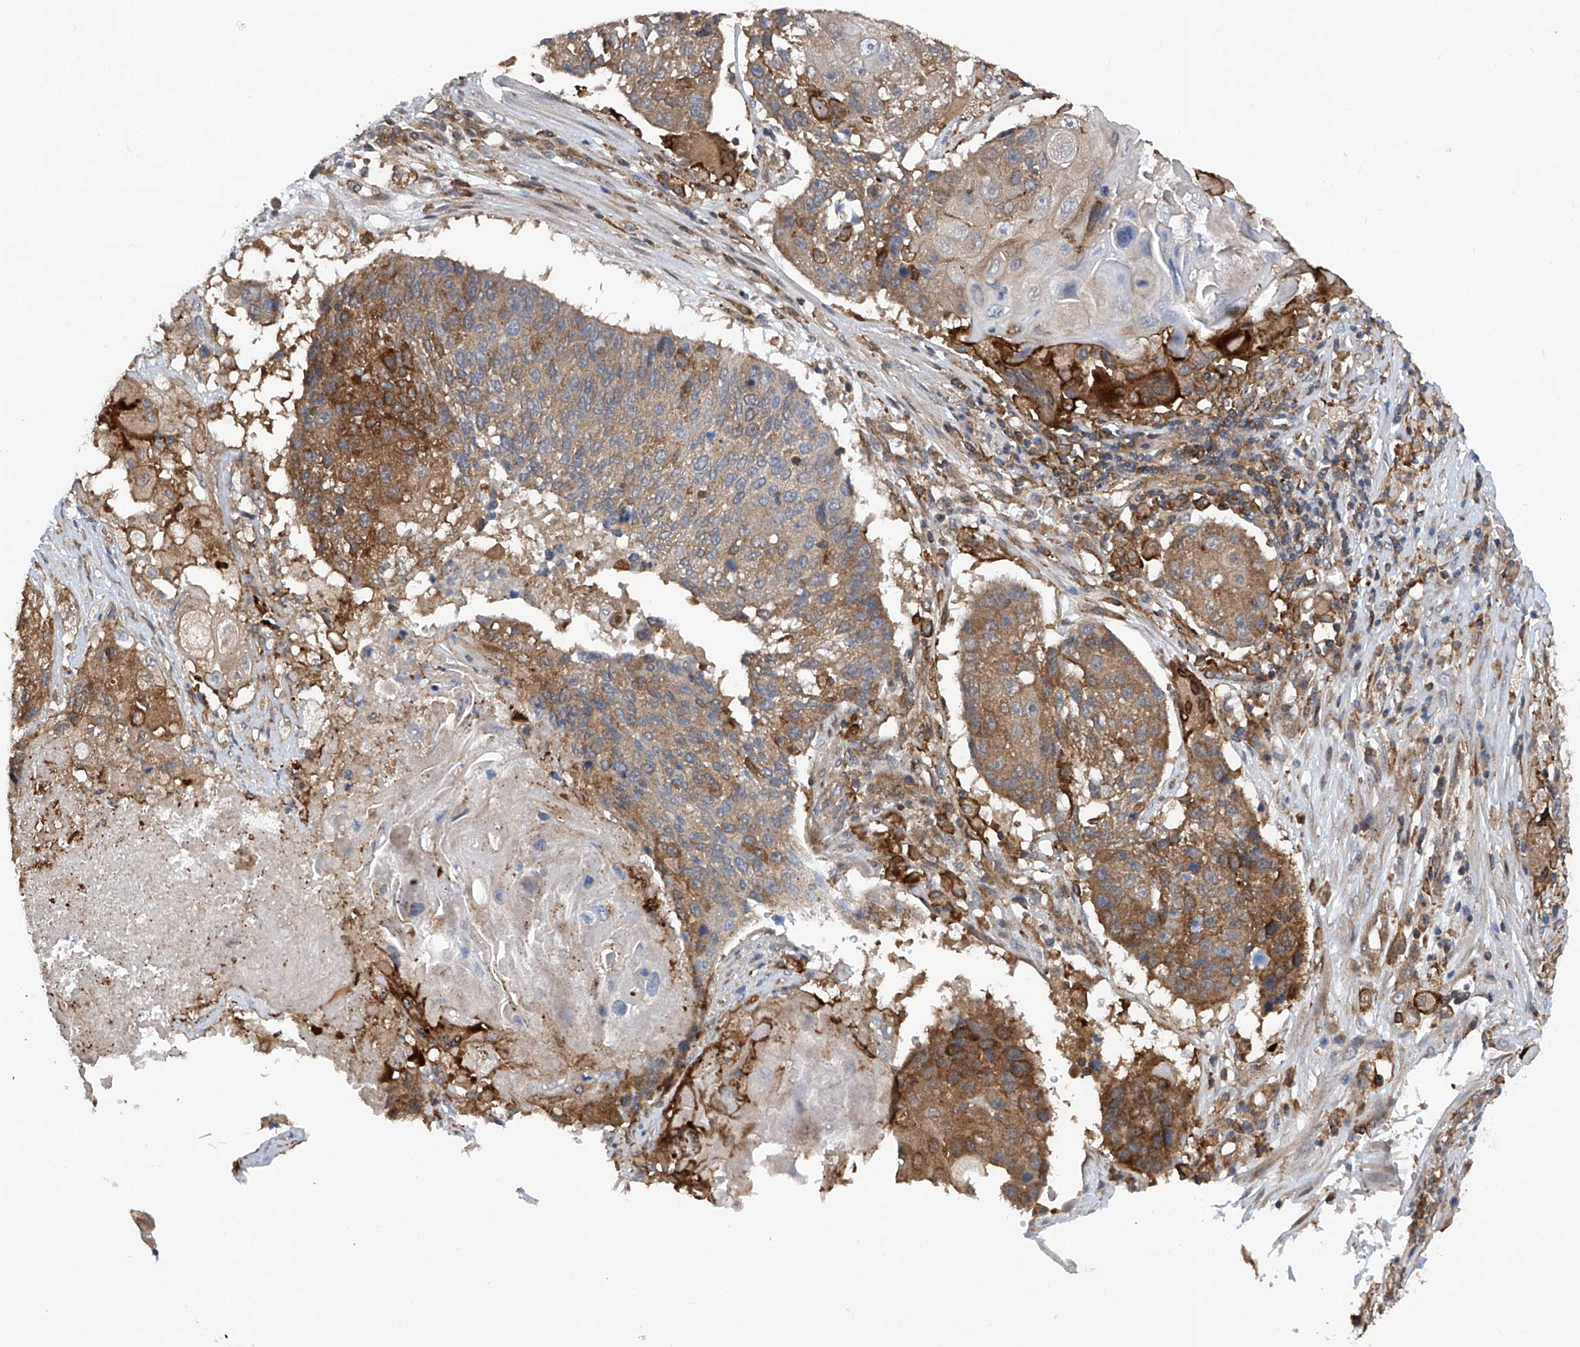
{"staining": {"intensity": "moderate", "quantity": "25%-75%", "location": "cytoplasmic/membranous"}, "tissue": "lung cancer", "cell_type": "Tumor cells", "image_type": "cancer", "snomed": [{"axis": "morphology", "description": "Squamous cell carcinoma, NOS"}, {"axis": "topography", "description": "Lung"}], "caption": "Human squamous cell carcinoma (lung) stained for a protein (brown) demonstrates moderate cytoplasmic/membranous positive staining in about 25%-75% of tumor cells.", "gene": "SMAP1", "patient": {"sex": "male", "age": 61}}